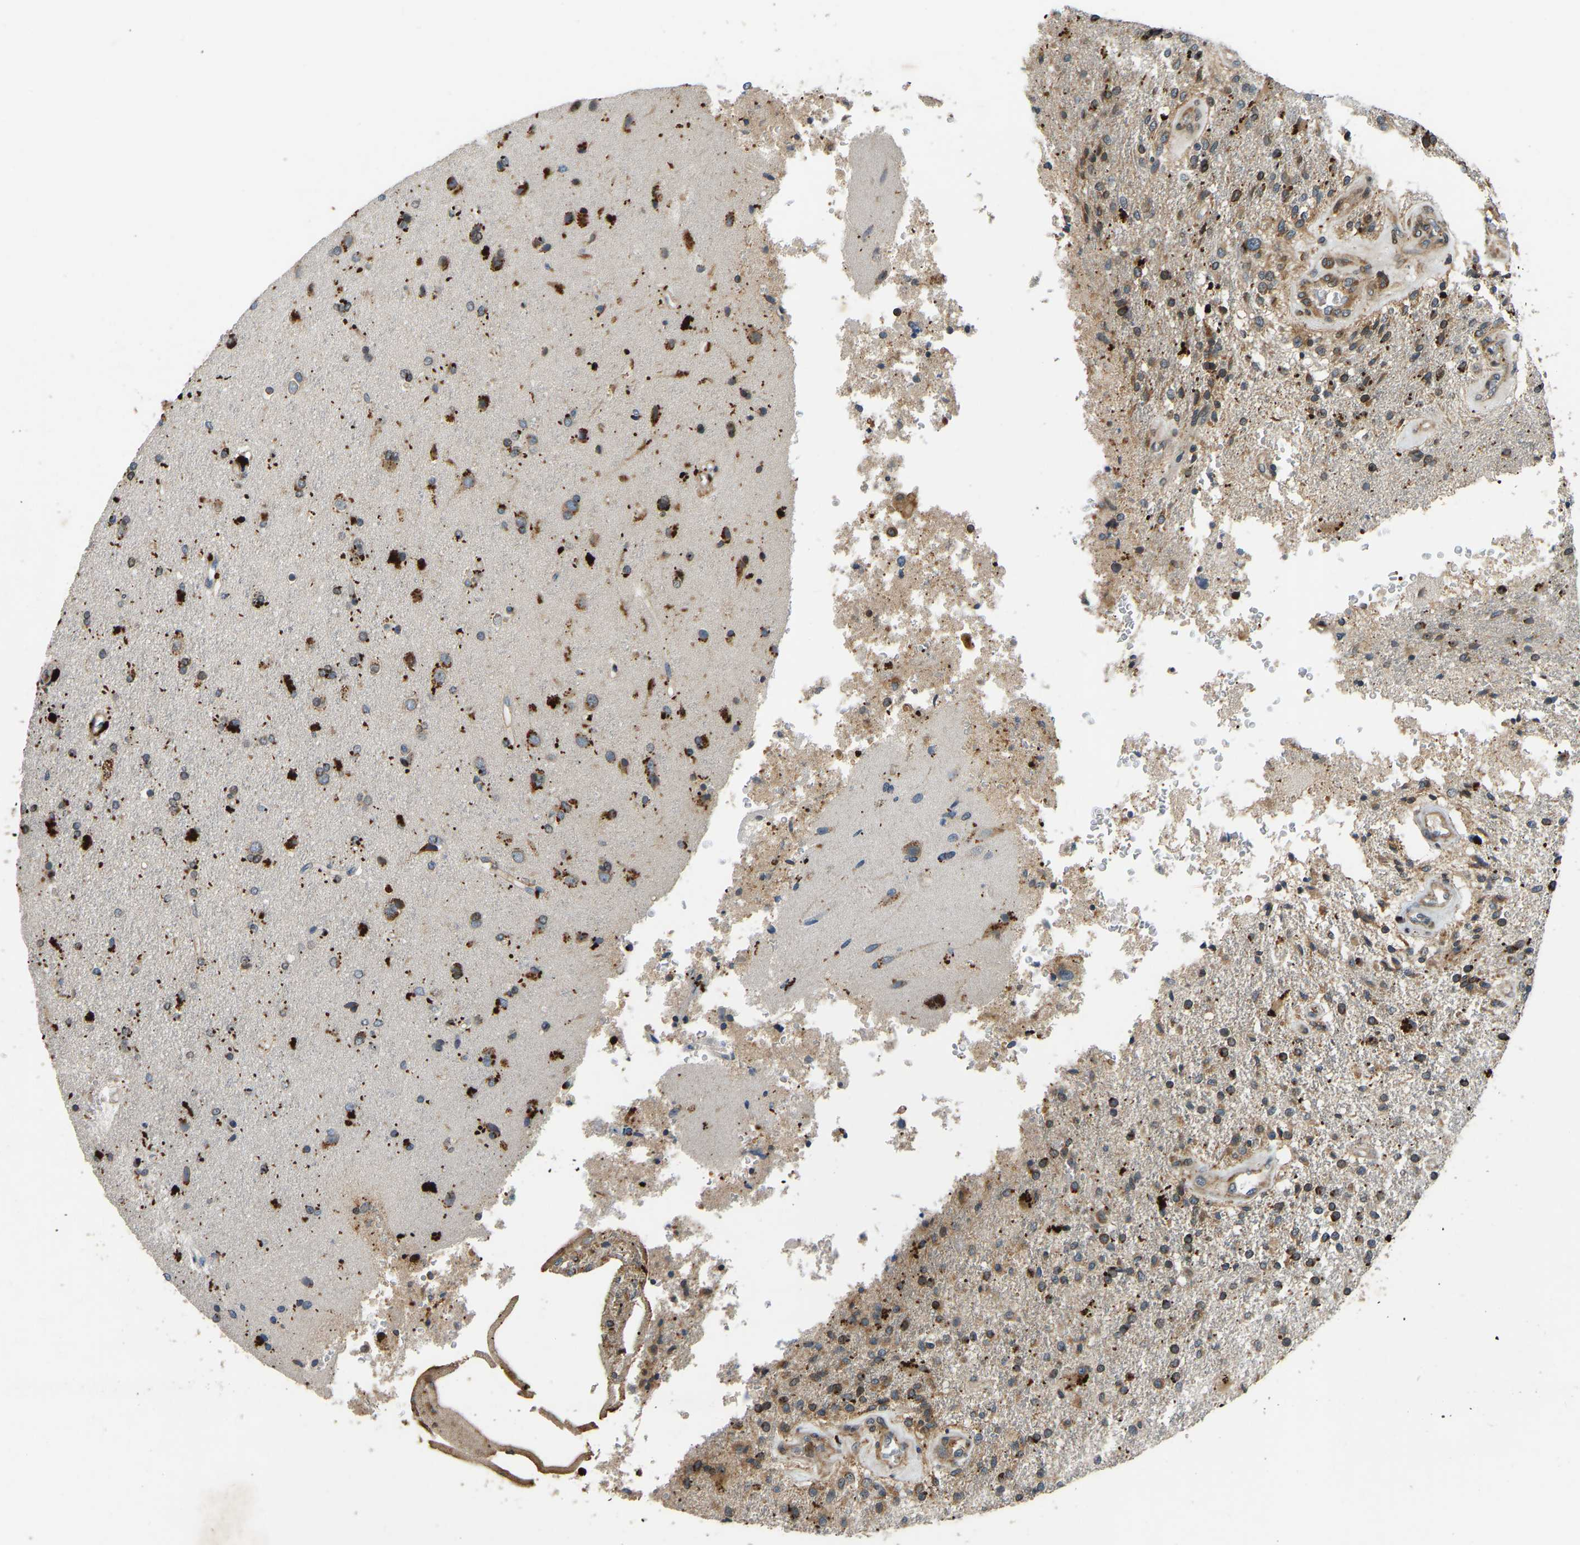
{"staining": {"intensity": "strong", "quantity": ">75%", "location": "cytoplasmic/membranous"}, "tissue": "glioma", "cell_type": "Tumor cells", "image_type": "cancer", "snomed": [{"axis": "morphology", "description": "Normal tissue, NOS"}, {"axis": "morphology", "description": "Glioma, malignant, High grade"}, {"axis": "topography", "description": "Cerebral cortex"}], "caption": "Tumor cells exhibit strong cytoplasmic/membranous positivity in approximately >75% of cells in malignant glioma (high-grade).", "gene": "OS9", "patient": {"sex": "male", "age": 77}}